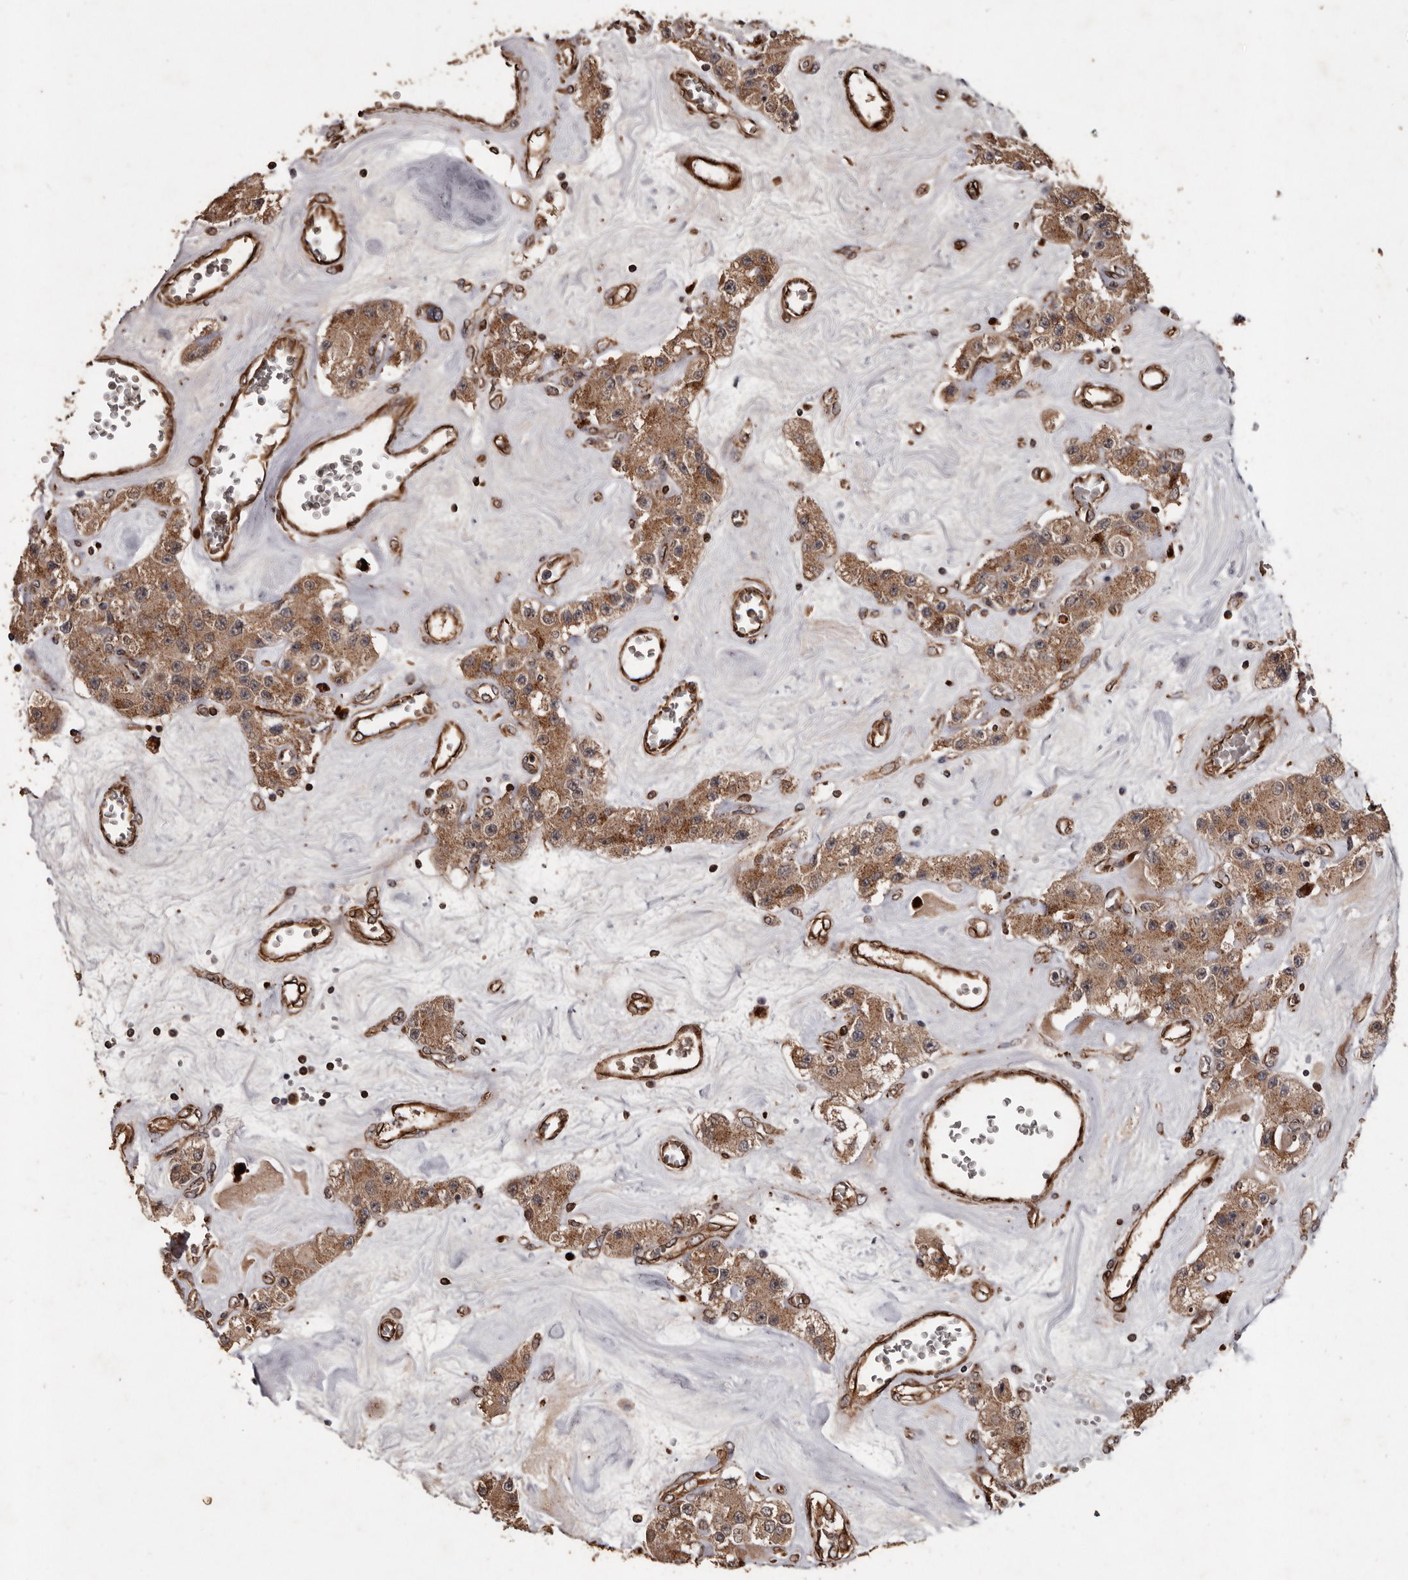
{"staining": {"intensity": "moderate", "quantity": ">75%", "location": "cytoplasmic/membranous"}, "tissue": "carcinoid", "cell_type": "Tumor cells", "image_type": "cancer", "snomed": [{"axis": "morphology", "description": "Carcinoid, malignant, NOS"}, {"axis": "topography", "description": "Pancreas"}], "caption": "The image displays immunohistochemical staining of carcinoid (malignant). There is moderate cytoplasmic/membranous staining is appreciated in approximately >75% of tumor cells.", "gene": "BRAT1", "patient": {"sex": "male", "age": 41}}